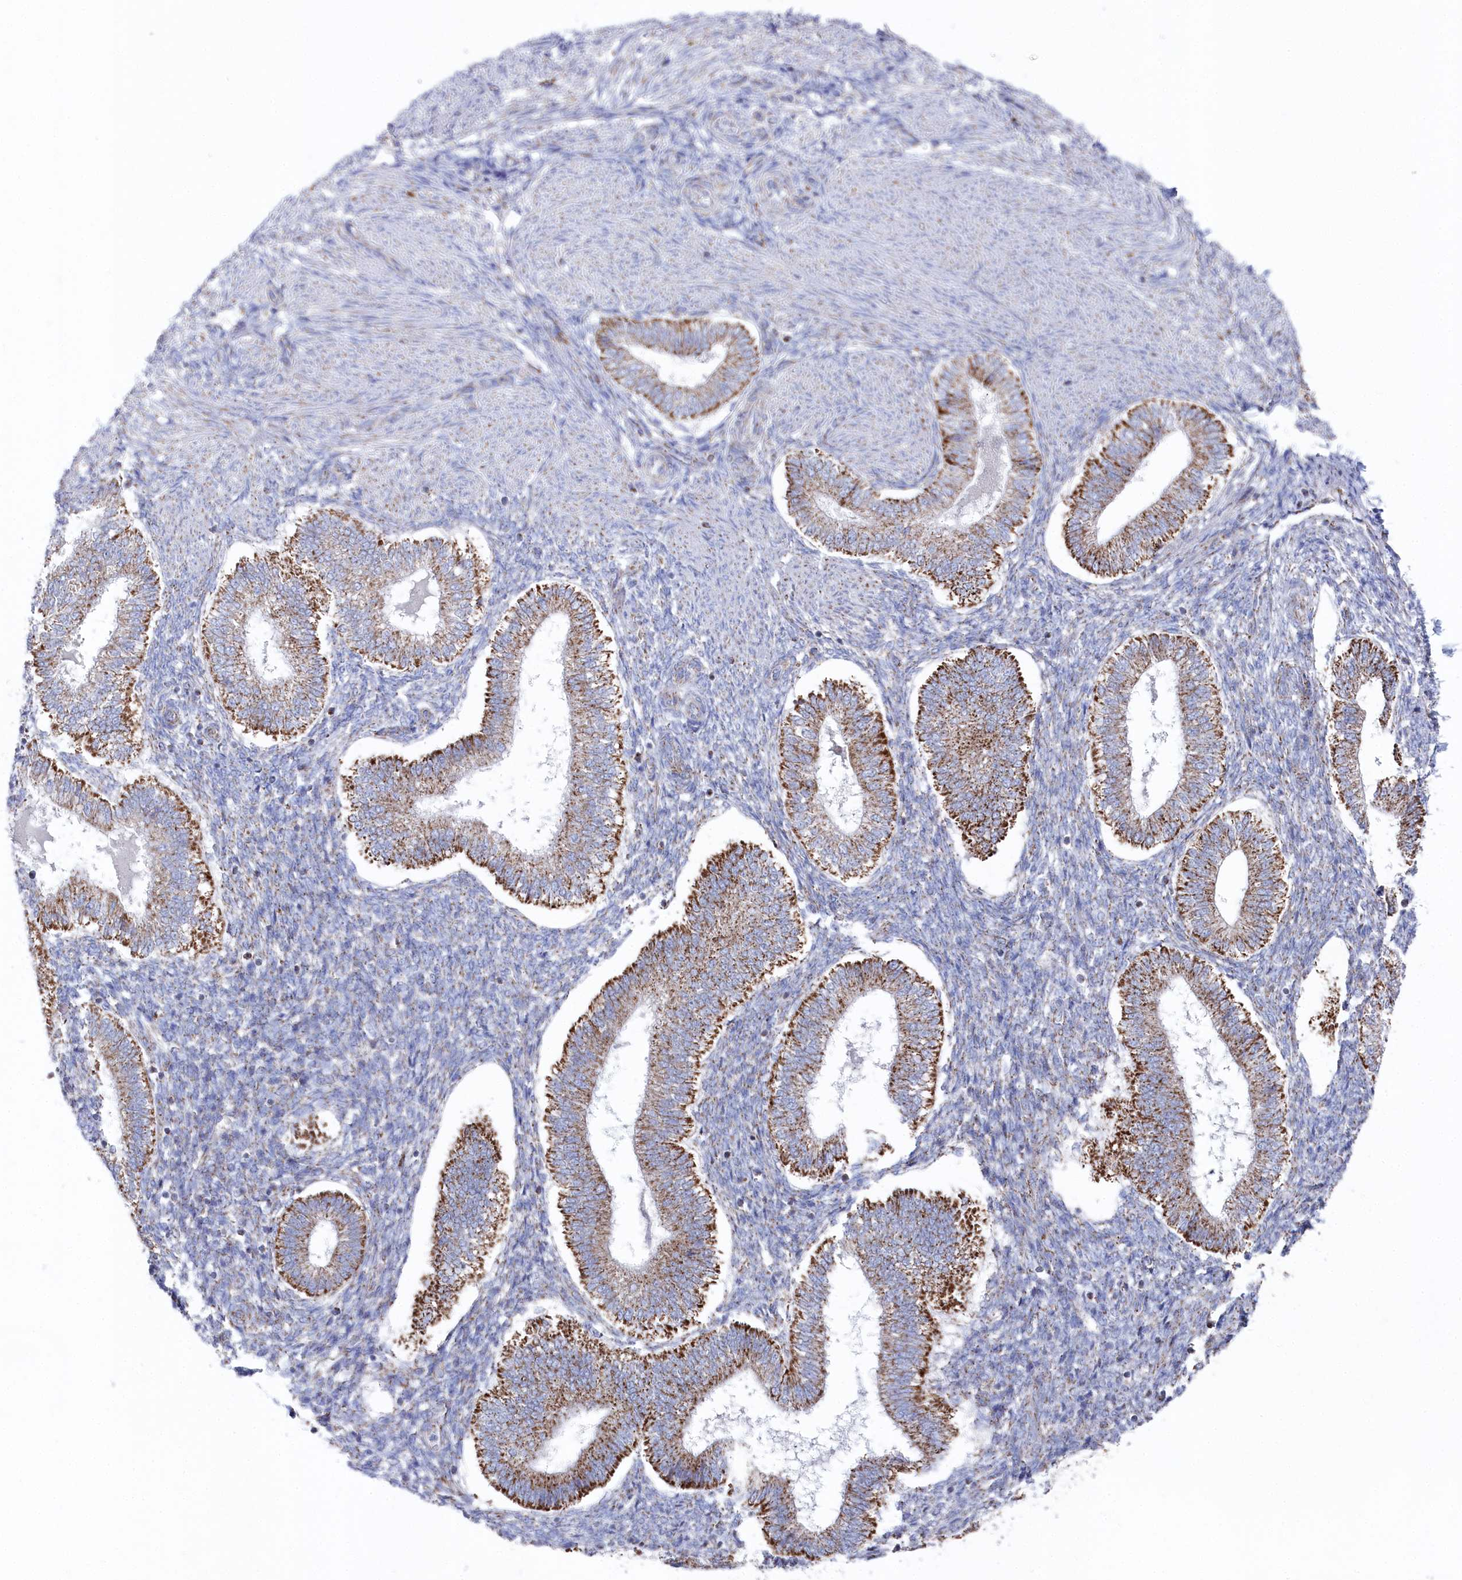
{"staining": {"intensity": "weak", "quantity": "<25%", "location": "cytoplasmic/membranous"}, "tissue": "endometrium", "cell_type": "Cells in endometrial stroma", "image_type": "normal", "snomed": [{"axis": "morphology", "description": "Normal tissue, NOS"}, {"axis": "topography", "description": "Endometrium"}], "caption": "Cells in endometrial stroma show no significant protein expression in normal endometrium. (DAB IHC visualized using brightfield microscopy, high magnification).", "gene": "GLS2", "patient": {"sex": "female", "age": 25}}